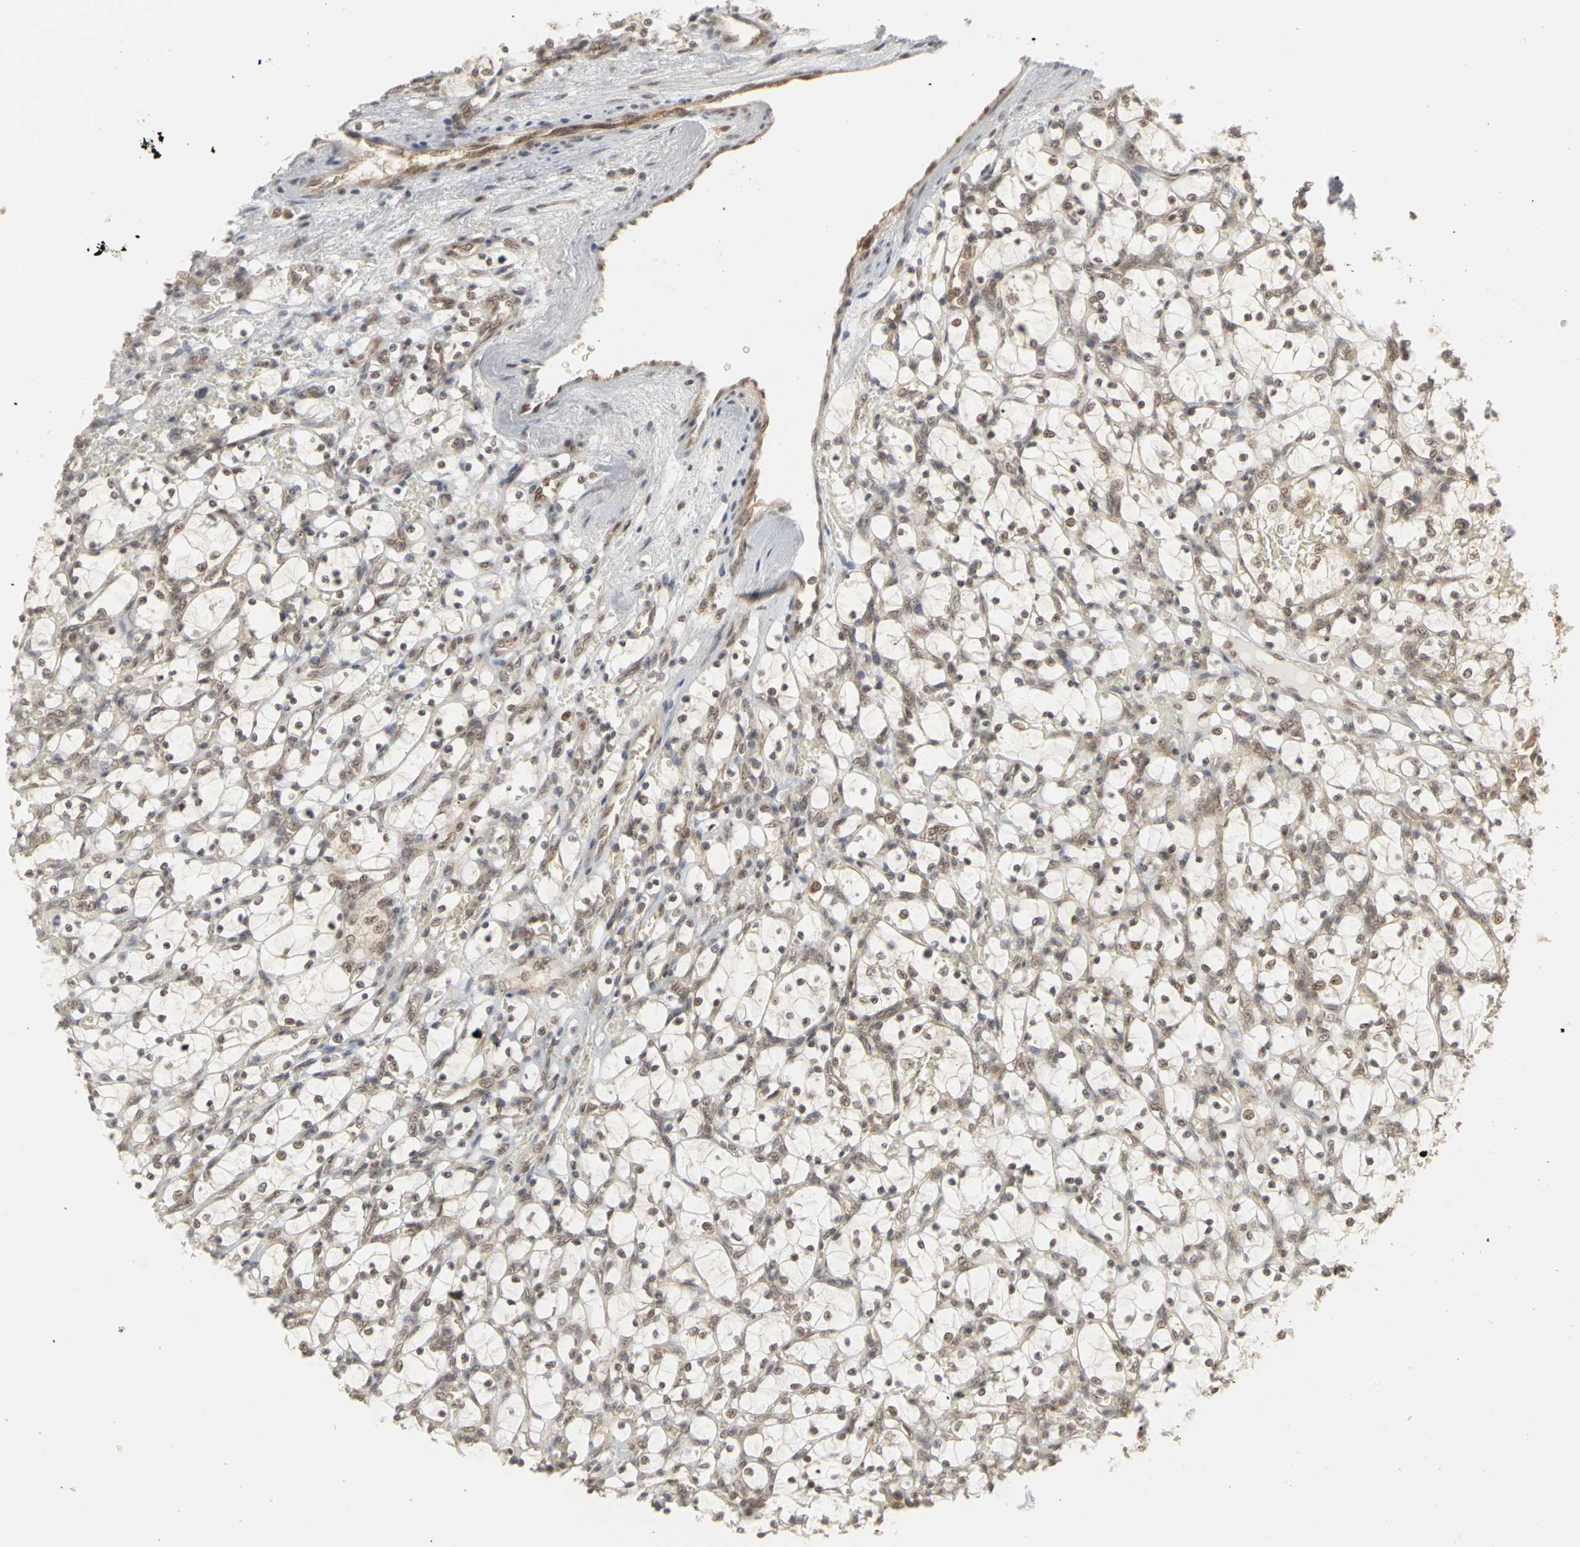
{"staining": {"intensity": "moderate", "quantity": ">75%", "location": "cytoplasmic/membranous,nuclear"}, "tissue": "renal cancer", "cell_type": "Tumor cells", "image_type": "cancer", "snomed": [{"axis": "morphology", "description": "Adenocarcinoma, NOS"}, {"axis": "topography", "description": "Kidney"}], "caption": "This micrograph reveals adenocarcinoma (renal) stained with immunohistochemistry to label a protein in brown. The cytoplasmic/membranous and nuclear of tumor cells show moderate positivity for the protein. Nuclei are counter-stained blue.", "gene": "CSNK2B", "patient": {"sex": "female", "age": 69}}